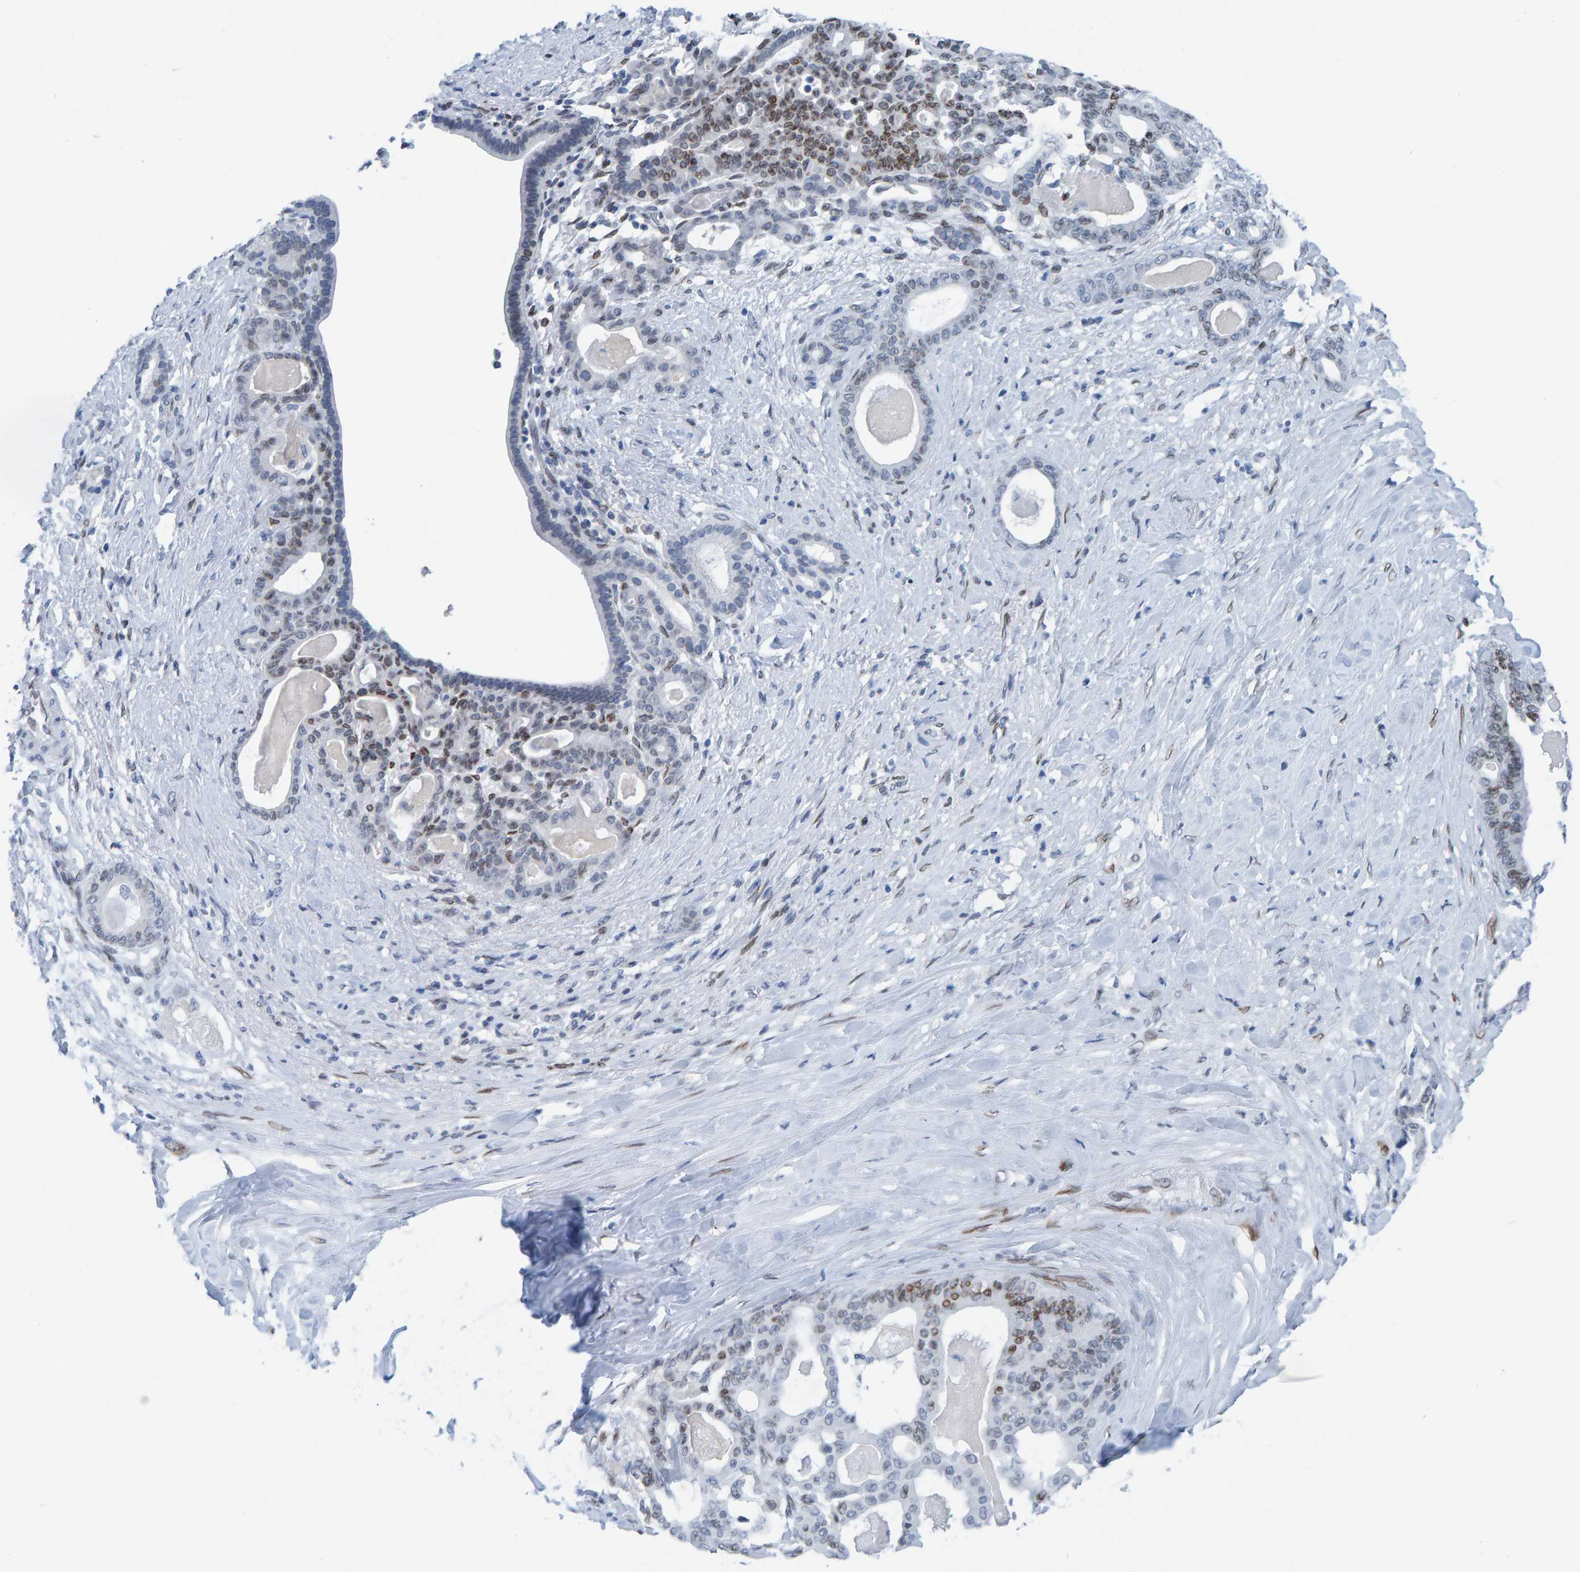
{"staining": {"intensity": "moderate", "quantity": "<25%", "location": "nuclear"}, "tissue": "pancreatic cancer", "cell_type": "Tumor cells", "image_type": "cancer", "snomed": [{"axis": "morphology", "description": "Adenocarcinoma, NOS"}, {"axis": "topography", "description": "Pancreas"}], "caption": "Pancreatic cancer stained for a protein (brown) displays moderate nuclear positive staining in about <25% of tumor cells.", "gene": "LMNB2", "patient": {"sex": "male", "age": 63}}